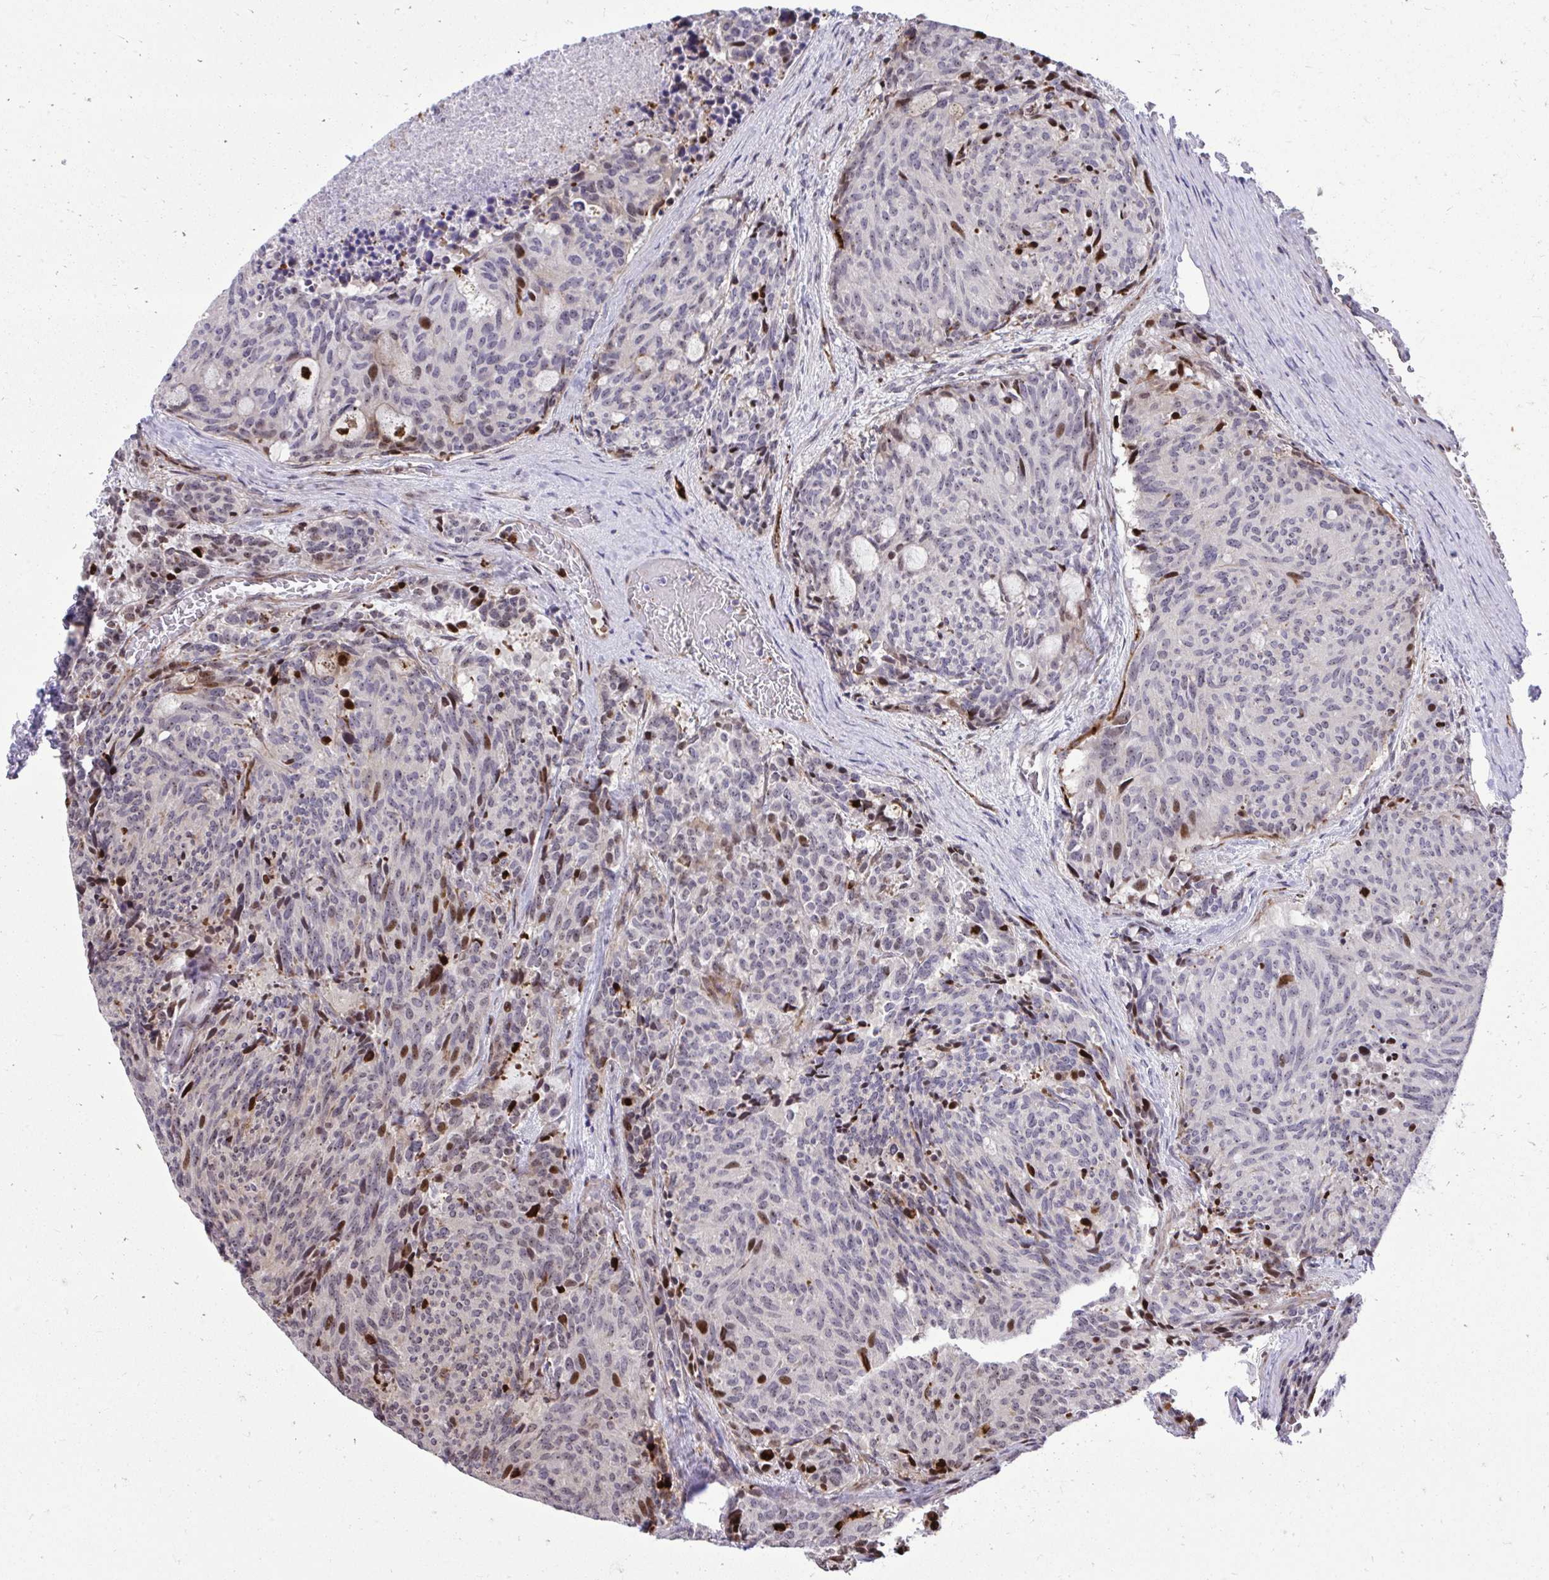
{"staining": {"intensity": "strong", "quantity": "25%-75%", "location": "nuclear"}, "tissue": "carcinoid", "cell_type": "Tumor cells", "image_type": "cancer", "snomed": [{"axis": "morphology", "description": "Carcinoid, malignant, NOS"}, {"axis": "topography", "description": "Pancreas"}], "caption": "High-magnification brightfield microscopy of carcinoid stained with DAB (3,3'-diaminobenzidine) (brown) and counterstained with hematoxylin (blue). tumor cells exhibit strong nuclear staining is identified in approximately25%-75% of cells. Nuclei are stained in blue.", "gene": "DLX4", "patient": {"sex": "female", "age": 54}}